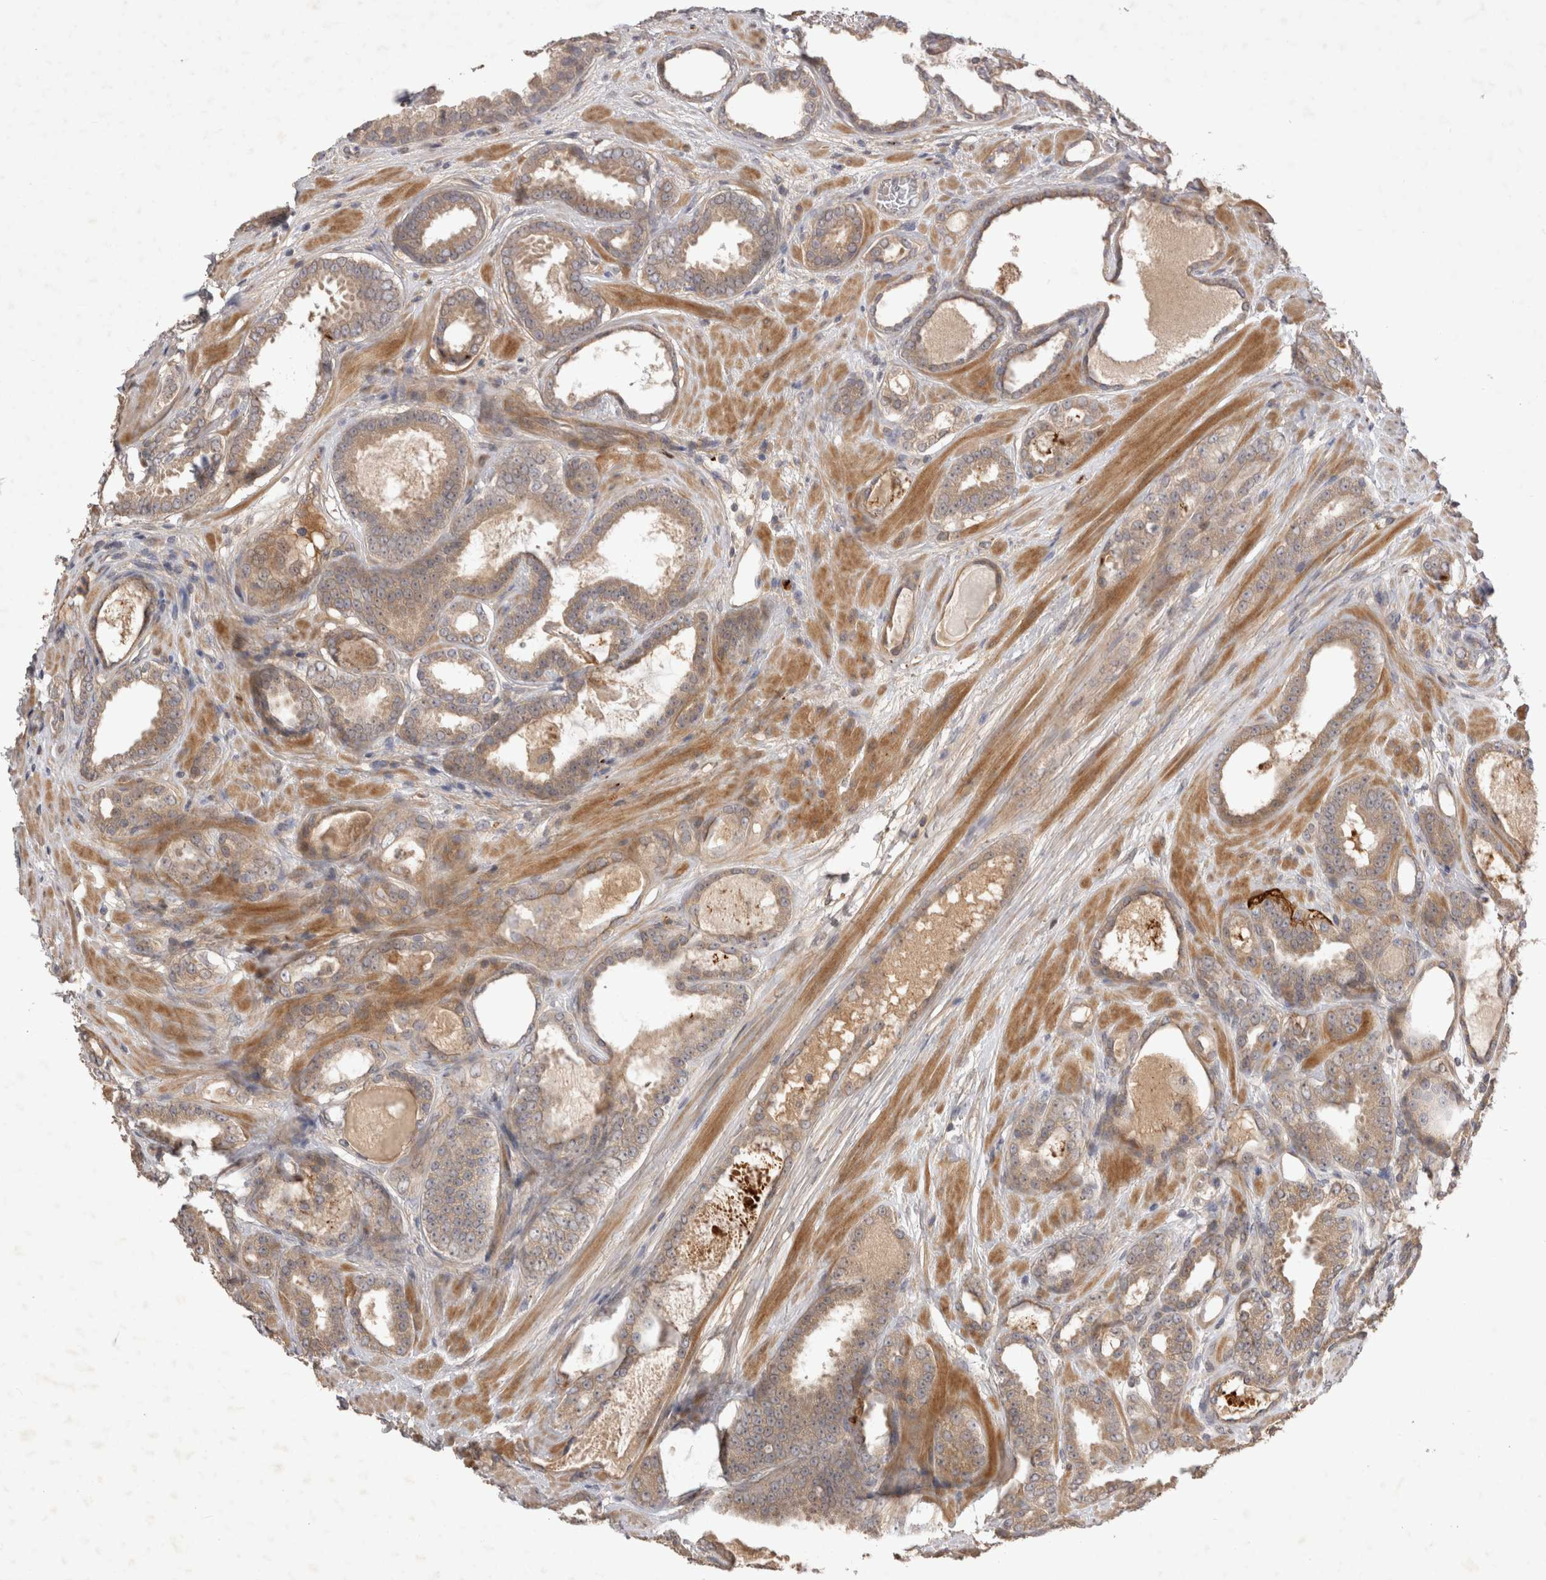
{"staining": {"intensity": "moderate", "quantity": ">75%", "location": "cytoplasmic/membranous"}, "tissue": "prostate cancer", "cell_type": "Tumor cells", "image_type": "cancer", "snomed": [{"axis": "morphology", "description": "Adenocarcinoma, High grade"}, {"axis": "topography", "description": "Prostate"}], "caption": "Brown immunohistochemical staining in prostate adenocarcinoma (high-grade) shows moderate cytoplasmic/membranous staining in approximately >75% of tumor cells. Immunohistochemistry stains the protein in brown and the nuclei are stained blue.", "gene": "PPP1R42", "patient": {"sex": "male", "age": 60}}